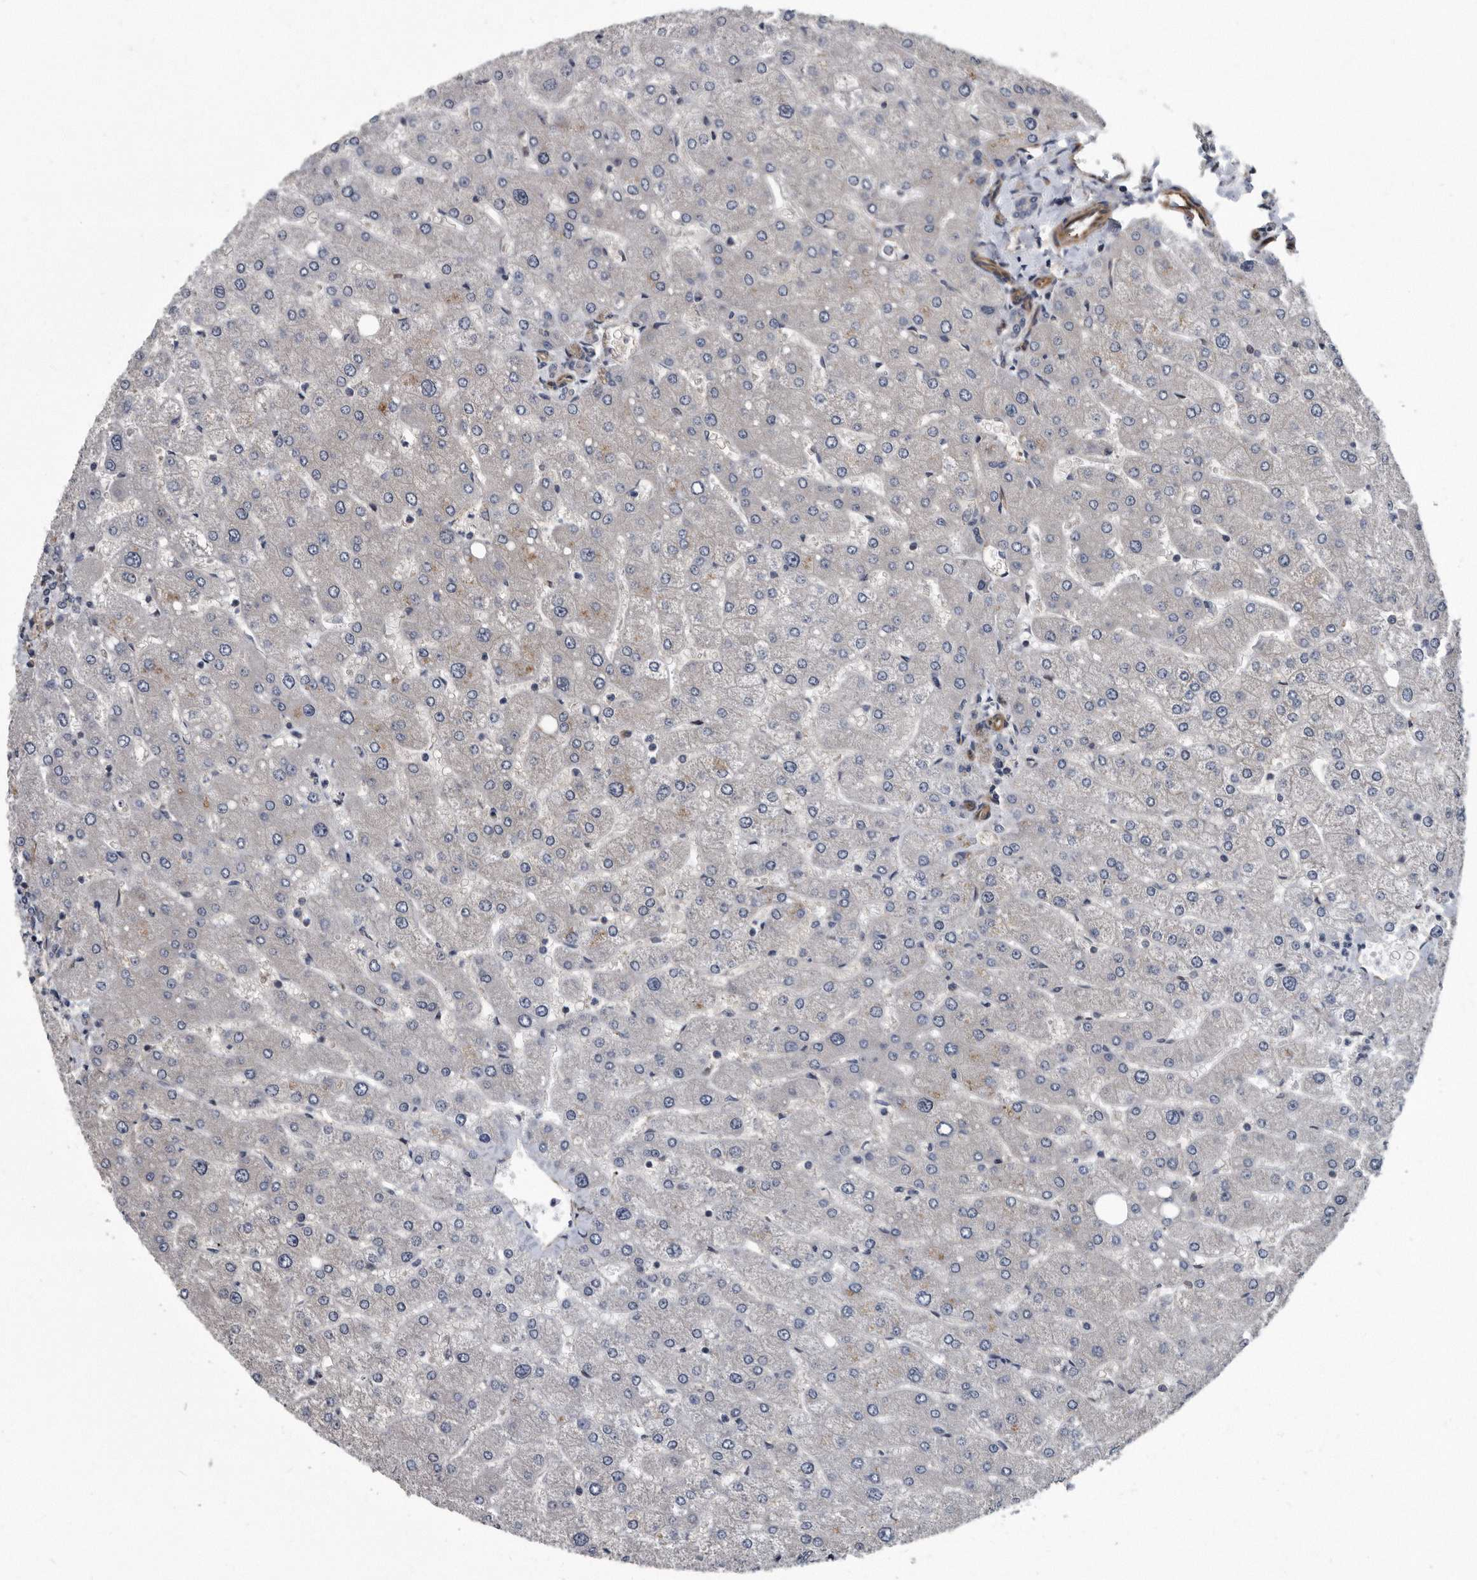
{"staining": {"intensity": "negative", "quantity": "none", "location": "none"}, "tissue": "liver", "cell_type": "Cholangiocytes", "image_type": "normal", "snomed": [{"axis": "morphology", "description": "Normal tissue, NOS"}, {"axis": "topography", "description": "Liver"}], "caption": "An image of liver stained for a protein exhibits no brown staining in cholangiocytes. Brightfield microscopy of immunohistochemistry (IHC) stained with DAB (3,3'-diaminobenzidine) (brown) and hematoxylin (blue), captured at high magnification.", "gene": "ARMCX1", "patient": {"sex": "male", "age": 55}}